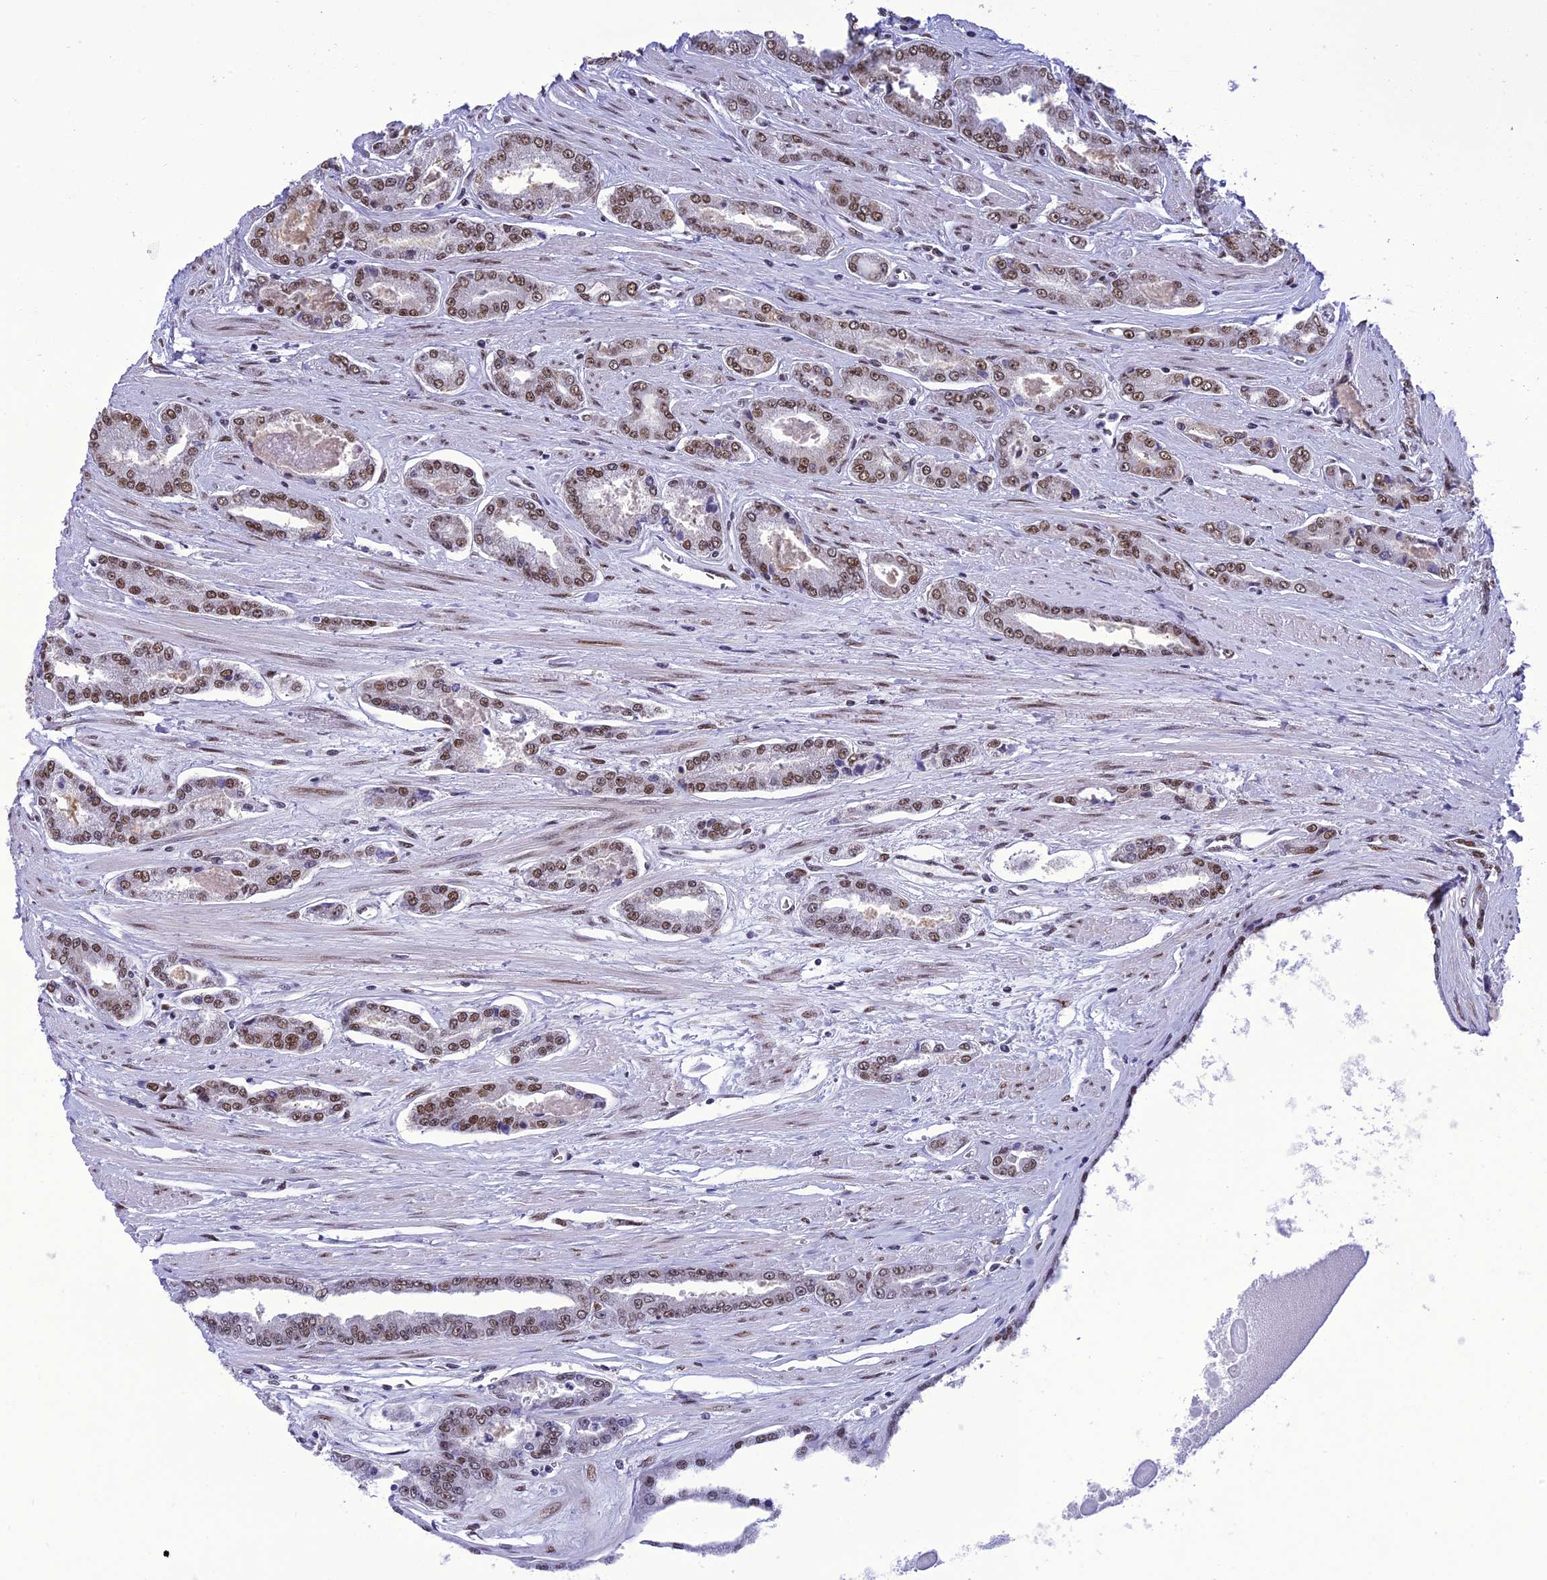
{"staining": {"intensity": "moderate", "quantity": "25%-75%", "location": "nuclear"}, "tissue": "prostate cancer", "cell_type": "Tumor cells", "image_type": "cancer", "snomed": [{"axis": "morphology", "description": "Adenocarcinoma, High grade"}, {"axis": "topography", "description": "Prostate"}], "caption": "This is a histology image of IHC staining of prostate high-grade adenocarcinoma, which shows moderate staining in the nuclear of tumor cells.", "gene": "DDX1", "patient": {"sex": "male", "age": 74}}